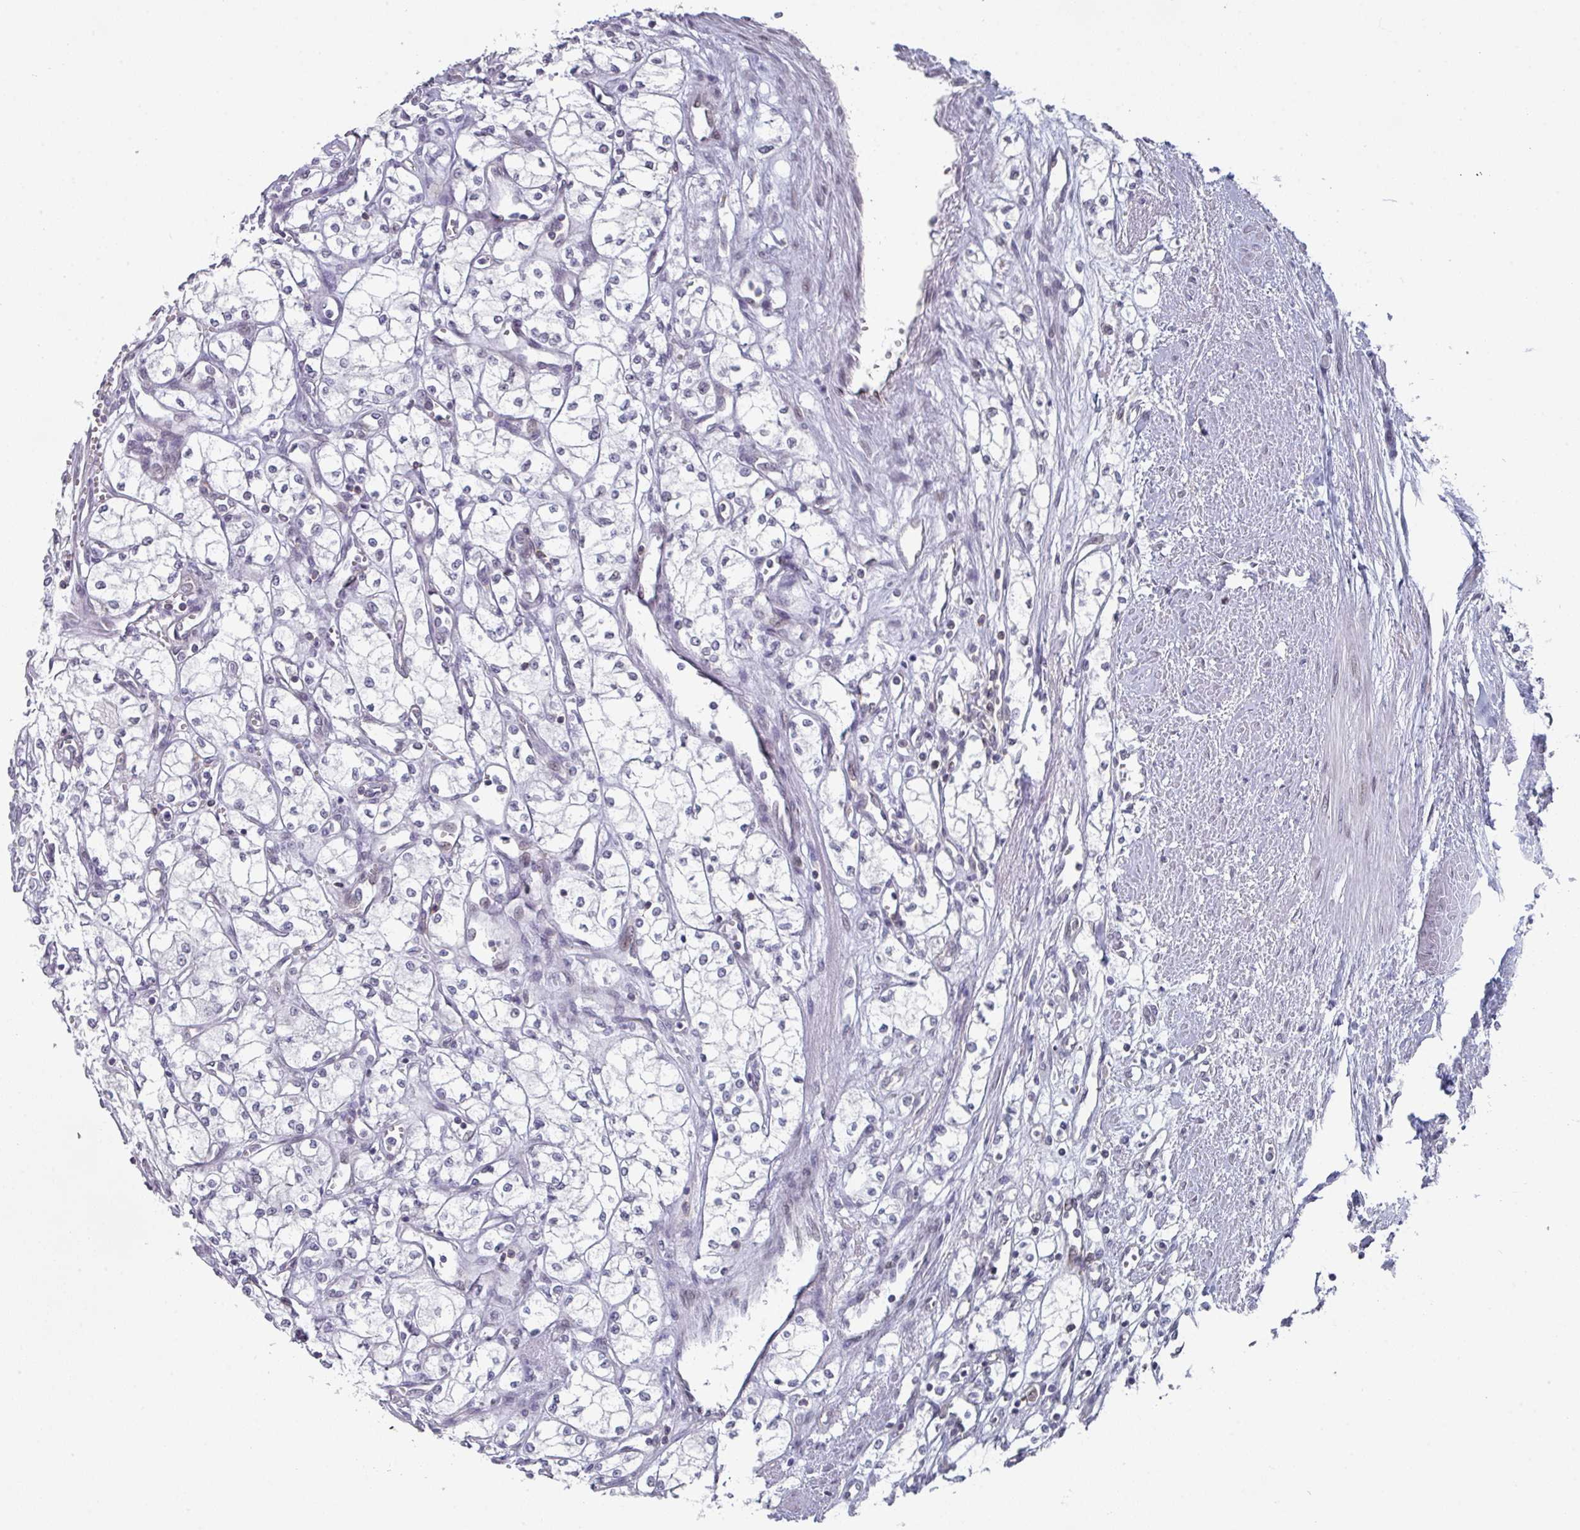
{"staining": {"intensity": "negative", "quantity": "none", "location": "none"}, "tissue": "renal cancer", "cell_type": "Tumor cells", "image_type": "cancer", "snomed": [{"axis": "morphology", "description": "Adenocarcinoma, NOS"}, {"axis": "topography", "description": "Kidney"}], "caption": "Human renal adenocarcinoma stained for a protein using immunohistochemistry (IHC) demonstrates no expression in tumor cells.", "gene": "RASAL3", "patient": {"sex": "male", "age": 59}}